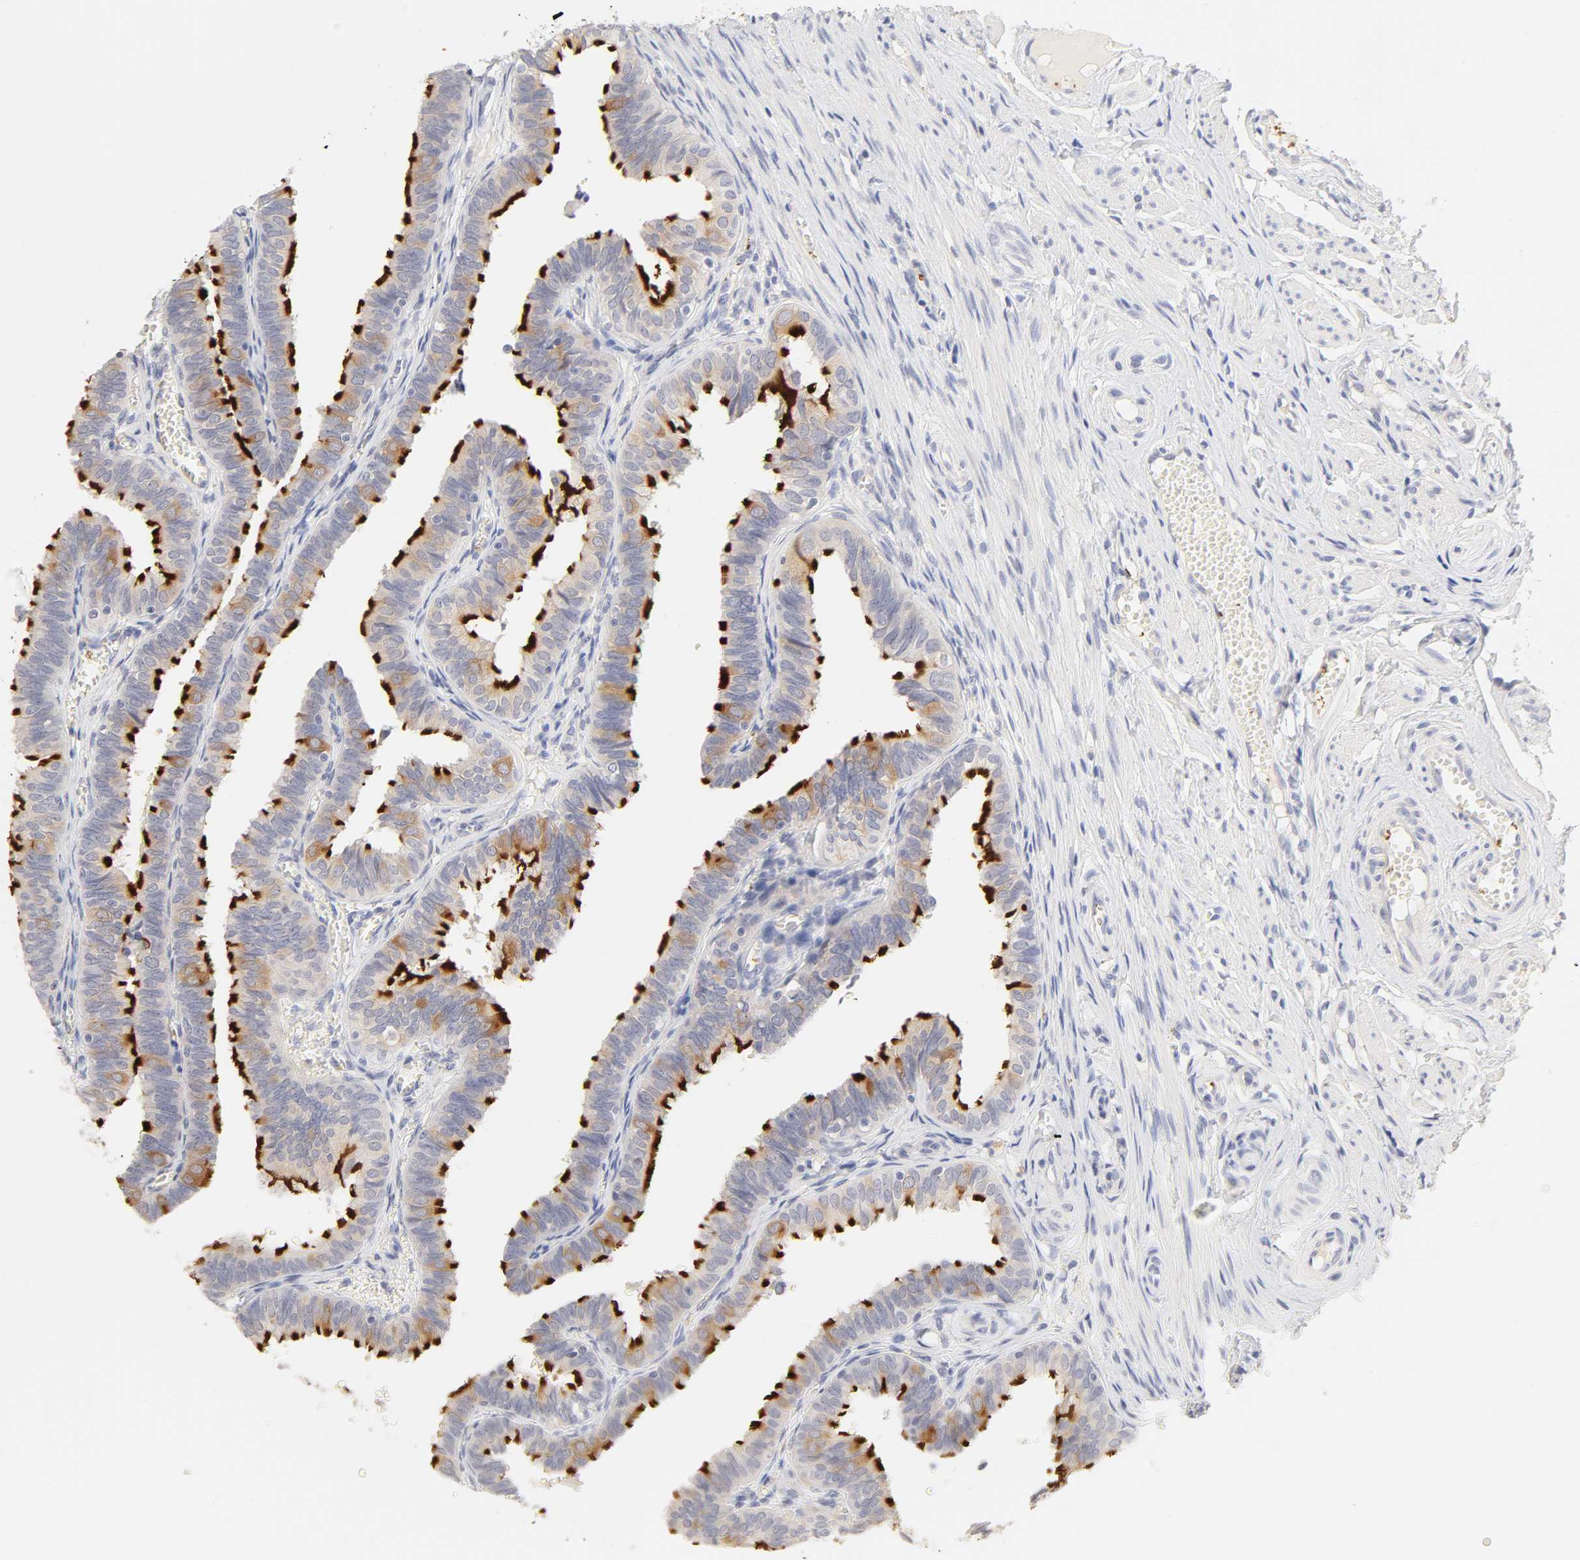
{"staining": {"intensity": "strong", "quantity": ">75%", "location": "cytoplasmic/membranous"}, "tissue": "fallopian tube", "cell_type": "Glandular cells", "image_type": "normal", "snomed": [{"axis": "morphology", "description": "Normal tissue, NOS"}, {"axis": "topography", "description": "Fallopian tube"}], "caption": "Unremarkable fallopian tube was stained to show a protein in brown. There is high levels of strong cytoplasmic/membranous positivity in approximately >75% of glandular cells. The staining is performed using DAB brown chromogen to label protein expression. The nuclei are counter-stained blue using hematoxylin.", "gene": "CYP4B1", "patient": {"sex": "female", "age": 46}}